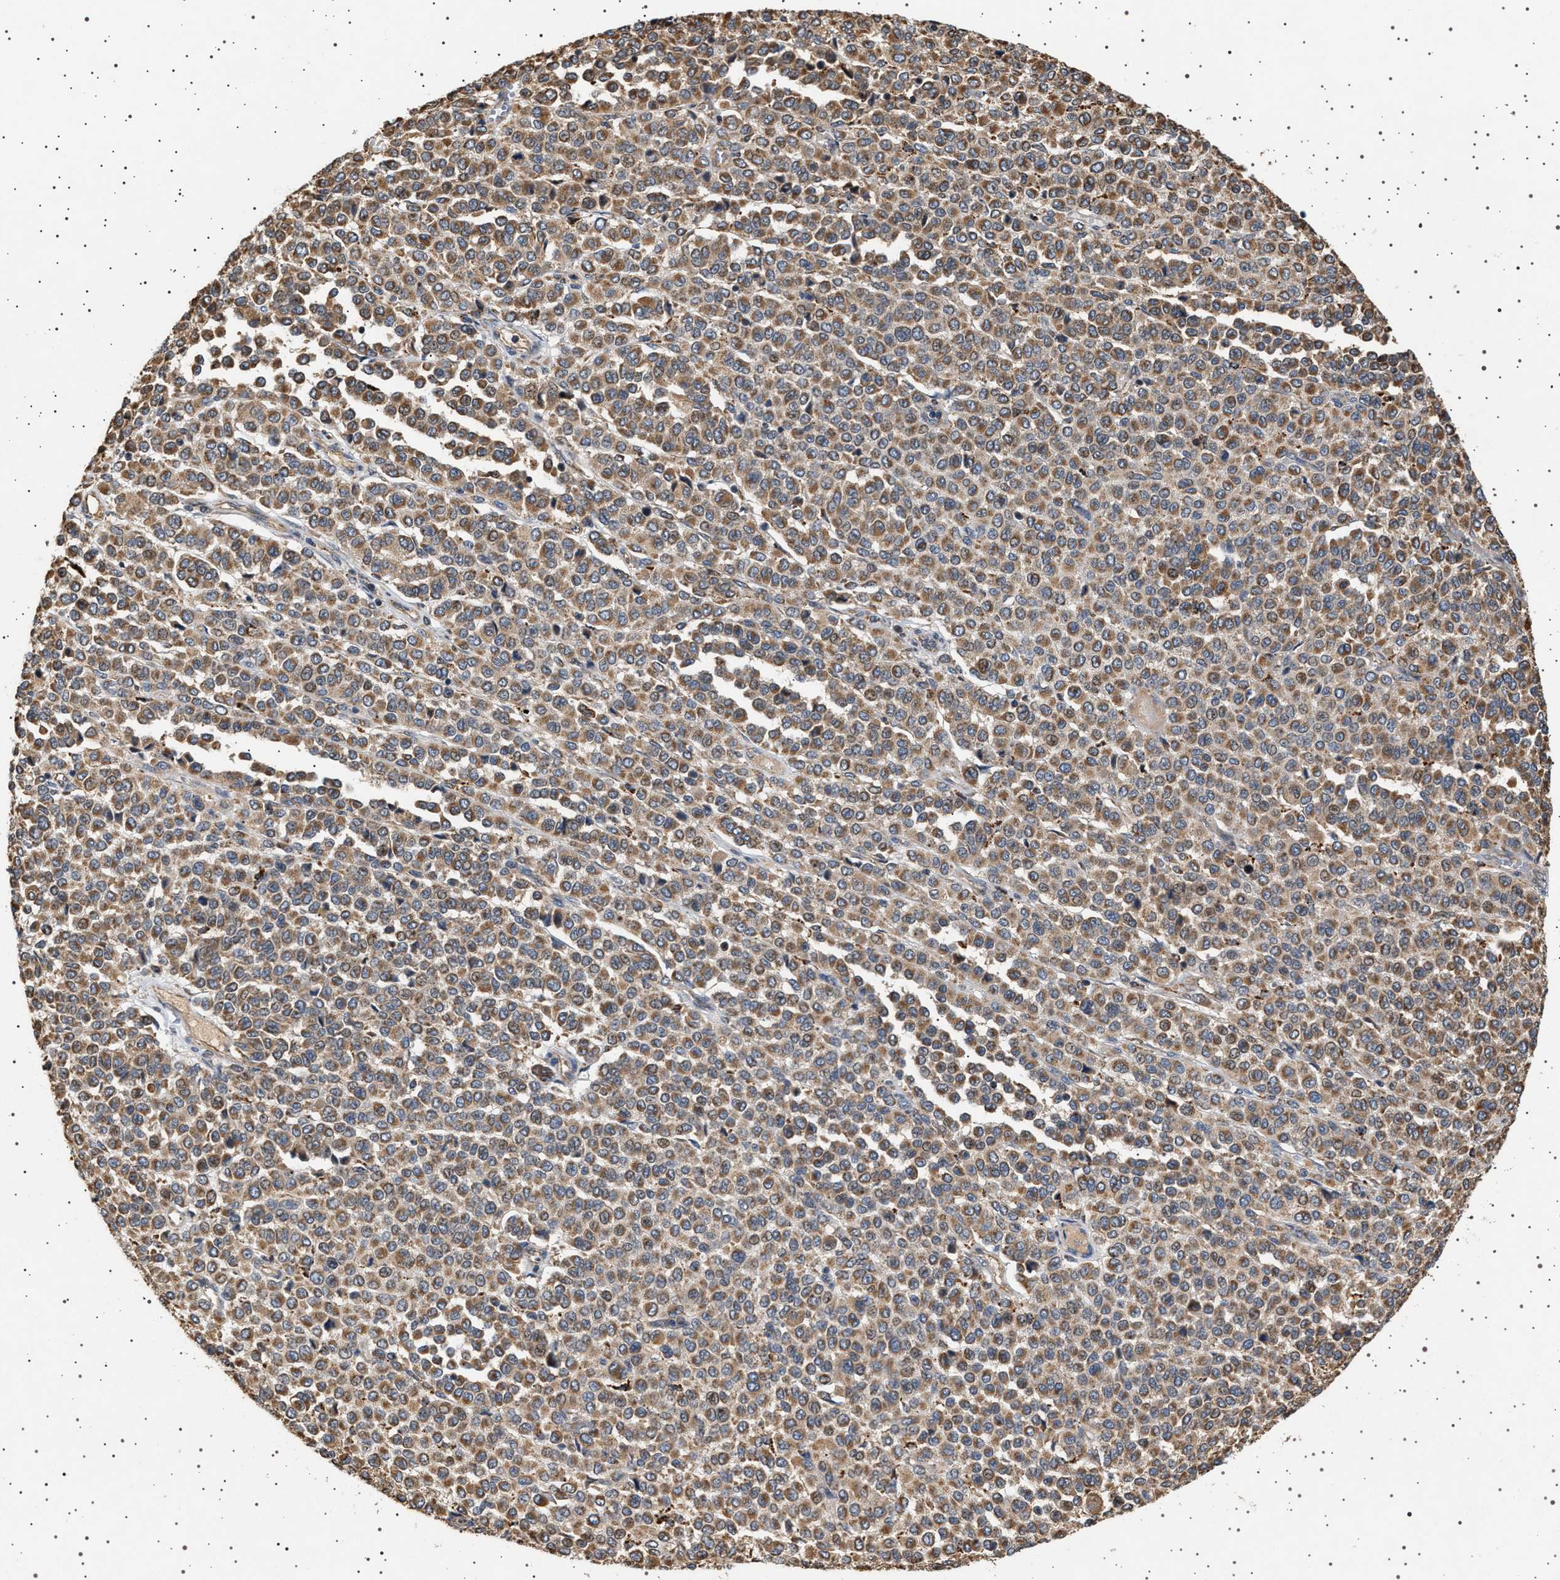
{"staining": {"intensity": "moderate", "quantity": ">75%", "location": "cytoplasmic/membranous"}, "tissue": "melanoma", "cell_type": "Tumor cells", "image_type": "cancer", "snomed": [{"axis": "morphology", "description": "Malignant melanoma, Metastatic site"}, {"axis": "topography", "description": "Pancreas"}], "caption": "Protein staining displays moderate cytoplasmic/membranous positivity in about >75% of tumor cells in malignant melanoma (metastatic site).", "gene": "TRUB2", "patient": {"sex": "female", "age": 30}}